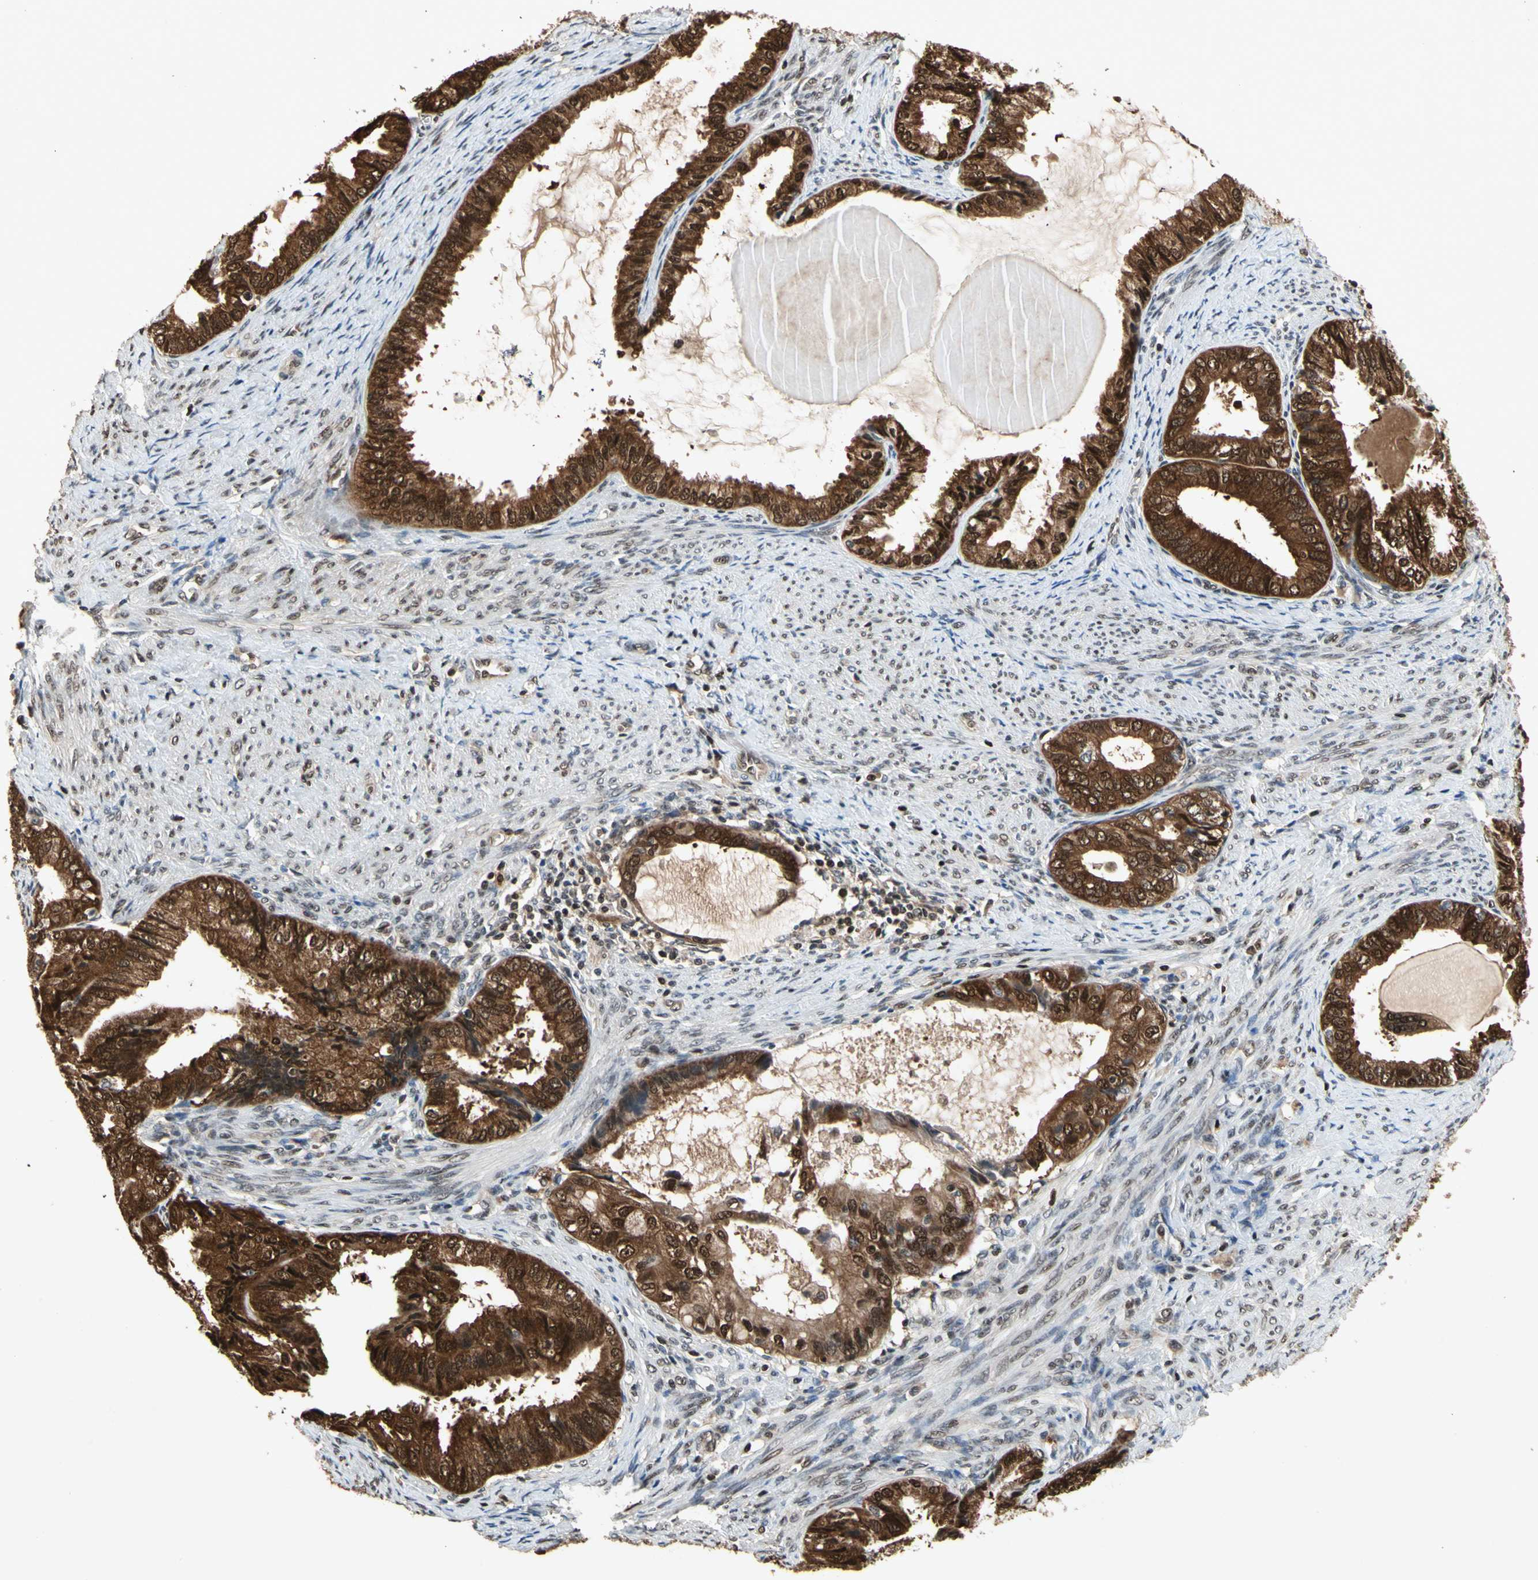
{"staining": {"intensity": "strong", "quantity": ">75%", "location": "cytoplasmic/membranous"}, "tissue": "endometrial cancer", "cell_type": "Tumor cells", "image_type": "cancer", "snomed": [{"axis": "morphology", "description": "Adenocarcinoma, NOS"}, {"axis": "topography", "description": "Endometrium"}], "caption": "Immunohistochemical staining of adenocarcinoma (endometrial) shows high levels of strong cytoplasmic/membranous protein staining in approximately >75% of tumor cells. (Stains: DAB in brown, nuclei in blue, Microscopy: brightfield microscopy at high magnification).", "gene": "GSR", "patient": {"sex": "female", "age": 86}}